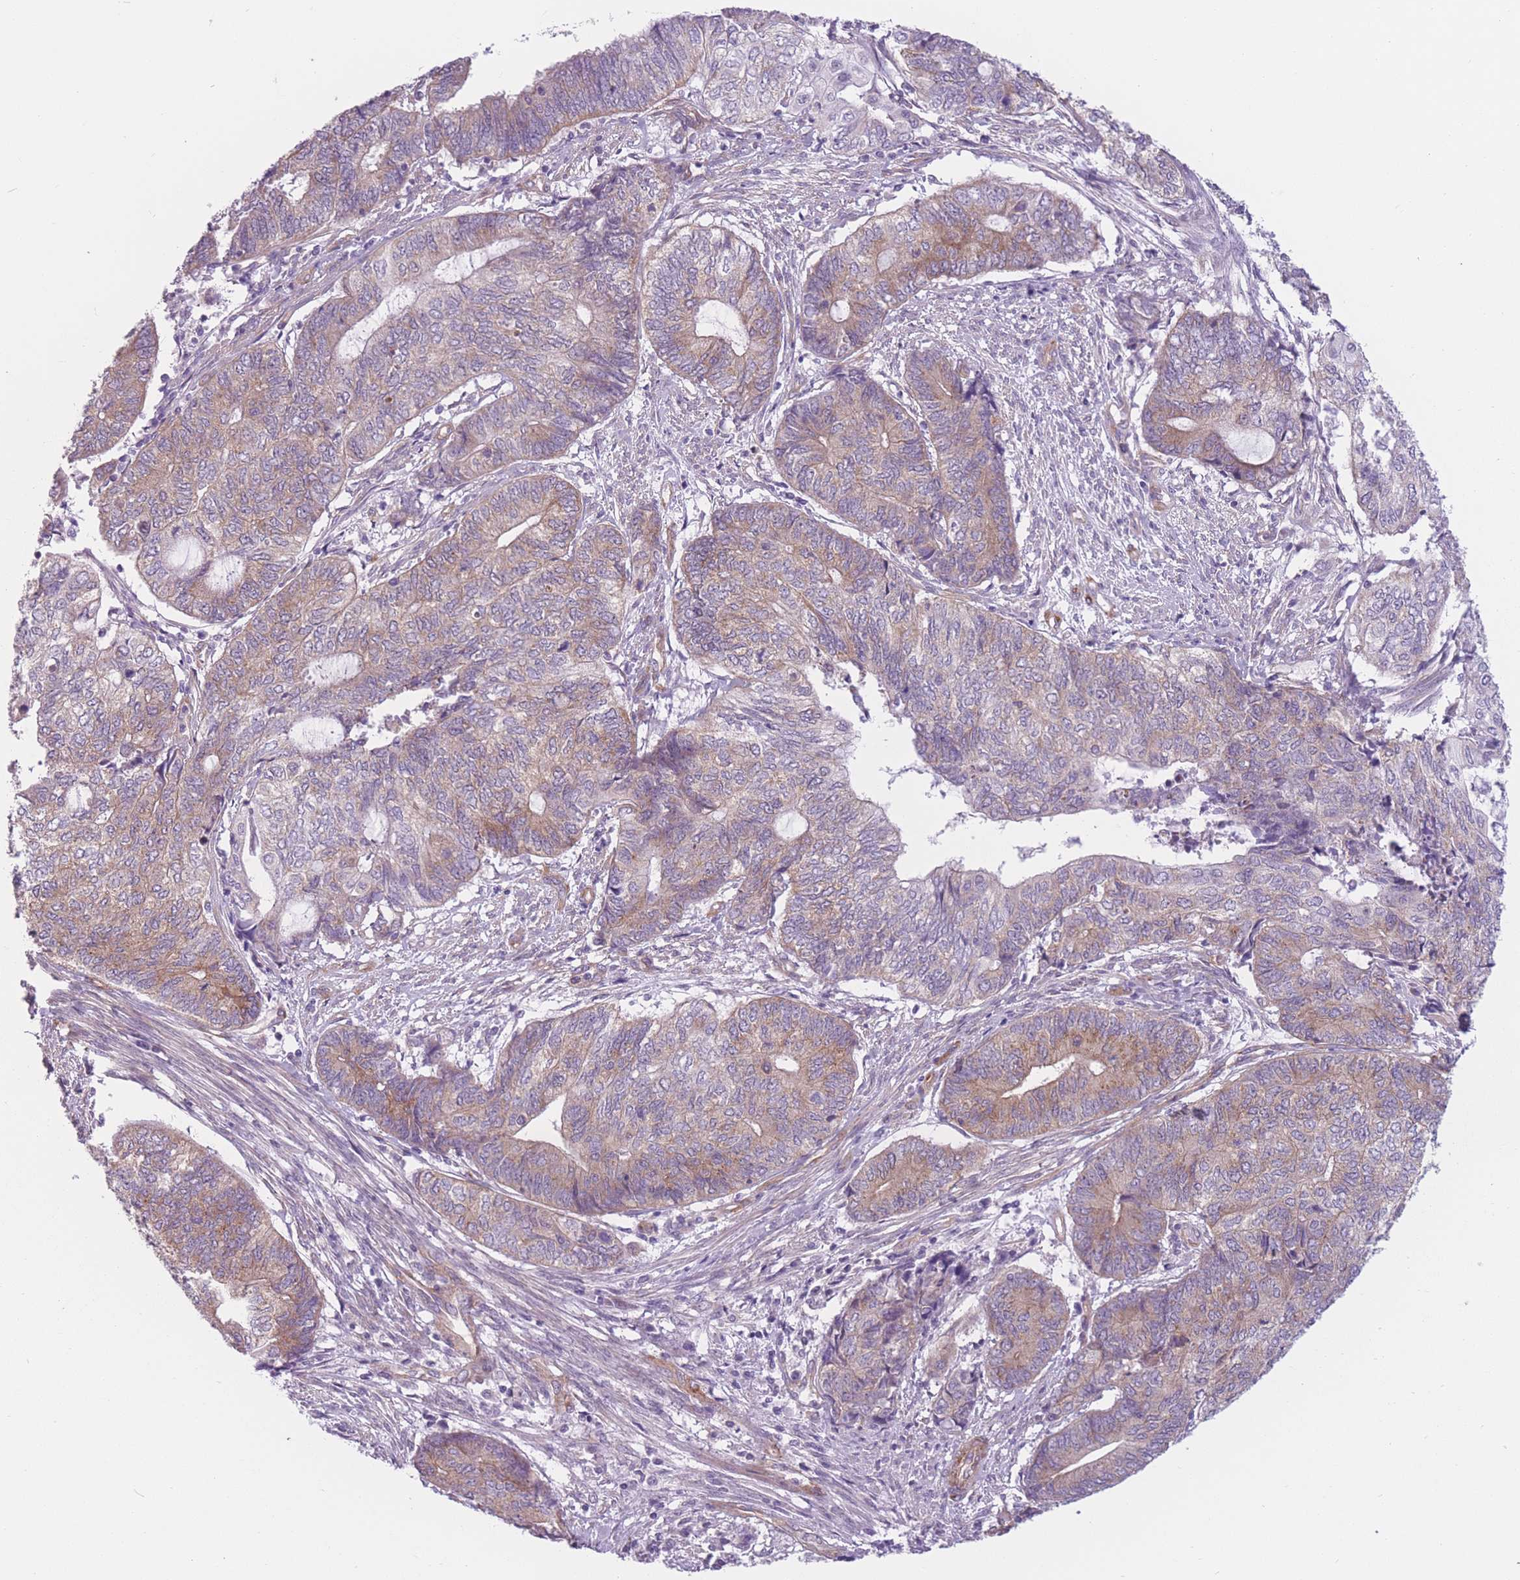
{"staining": {"intensity": "weak", "quantity": "25%-75%", "location": "cytoplasmic/membranous"}, "tissue": "endometrial cancer", "cell_type": "Tumor cells", "image_type": "cancer", "snomed": [{"axis": "morphology", "description": "Adenocarcinoma, NOS"}, {"axis": "topography", "description": "Uterus"}, {"axis": "topography", "description": "Endometrium"}], "caption": "Weak cytoplasmic/membranous protein staining is identified in approximately 25%-75% of tumor cells in endometrial cancer (adenocarcinoma). The protein is shown in brown color, while the nuclei are stained blue.", "gene": "SERPINB3", "patient": {"sex": "female", "age": 70}}